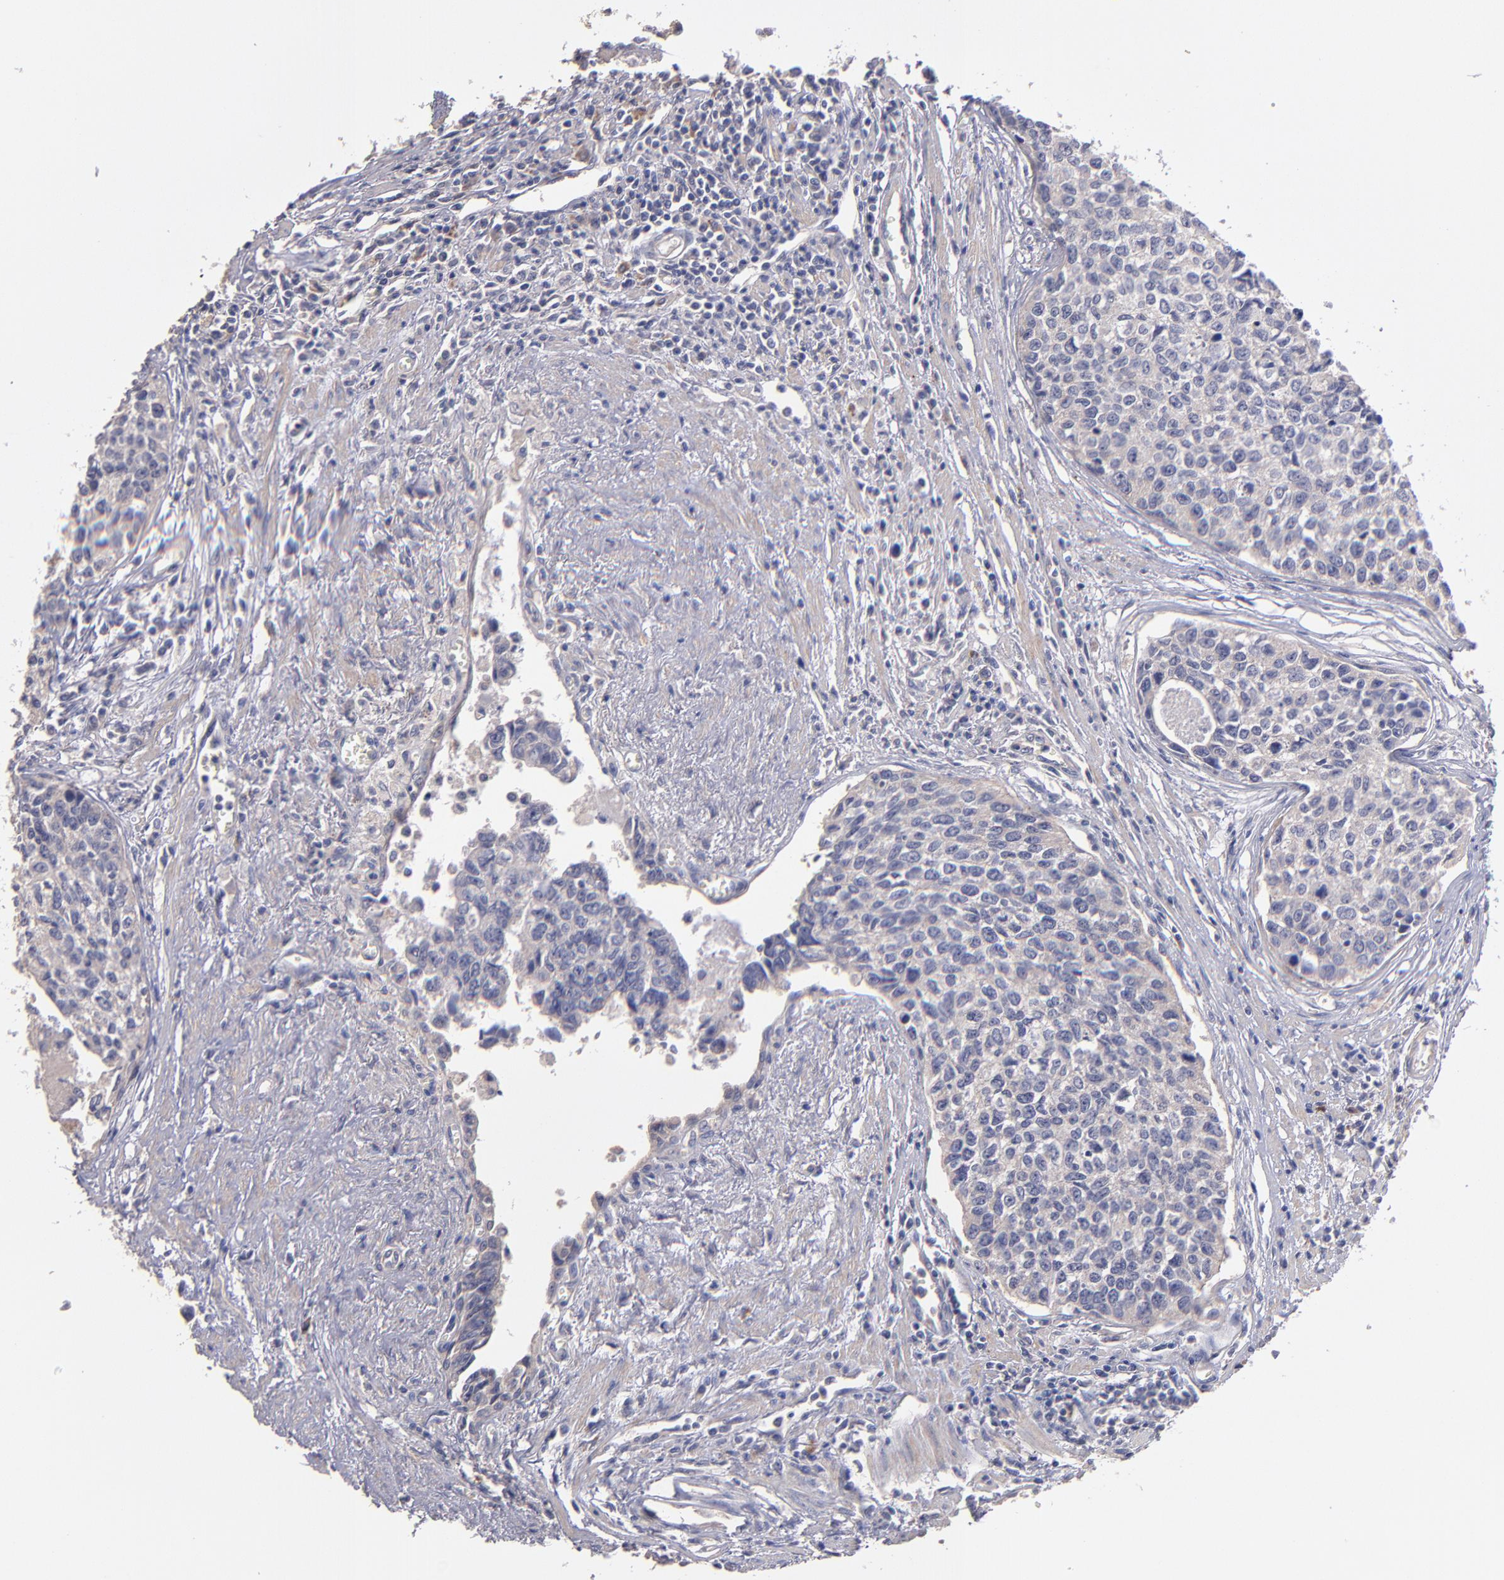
{"staining": {"intensity": "weak", "quantity": ">75%", "location": "cytoplasmic/membranous"}, "tissue": "urothelial cancer", "cell_type": "Tumor cells", "image_type": "cancer", "snomed": [{"axis": "morphology", "description": "Urothelial carcinoma, High grade"}, {"axis": "topography", "description": "Urinary bladder"}], "caption": "High-magnification brightfield microscopy of urothelial cancer stained with DAB (brown) and counterstained with hematoxylin (blue). tumor cells exhibit weak cytoplasmic/membranous expression is present in approximately>75% of cells.", "gene": "MAGEE1", "patient": {"sex": "male", "age": 81}}